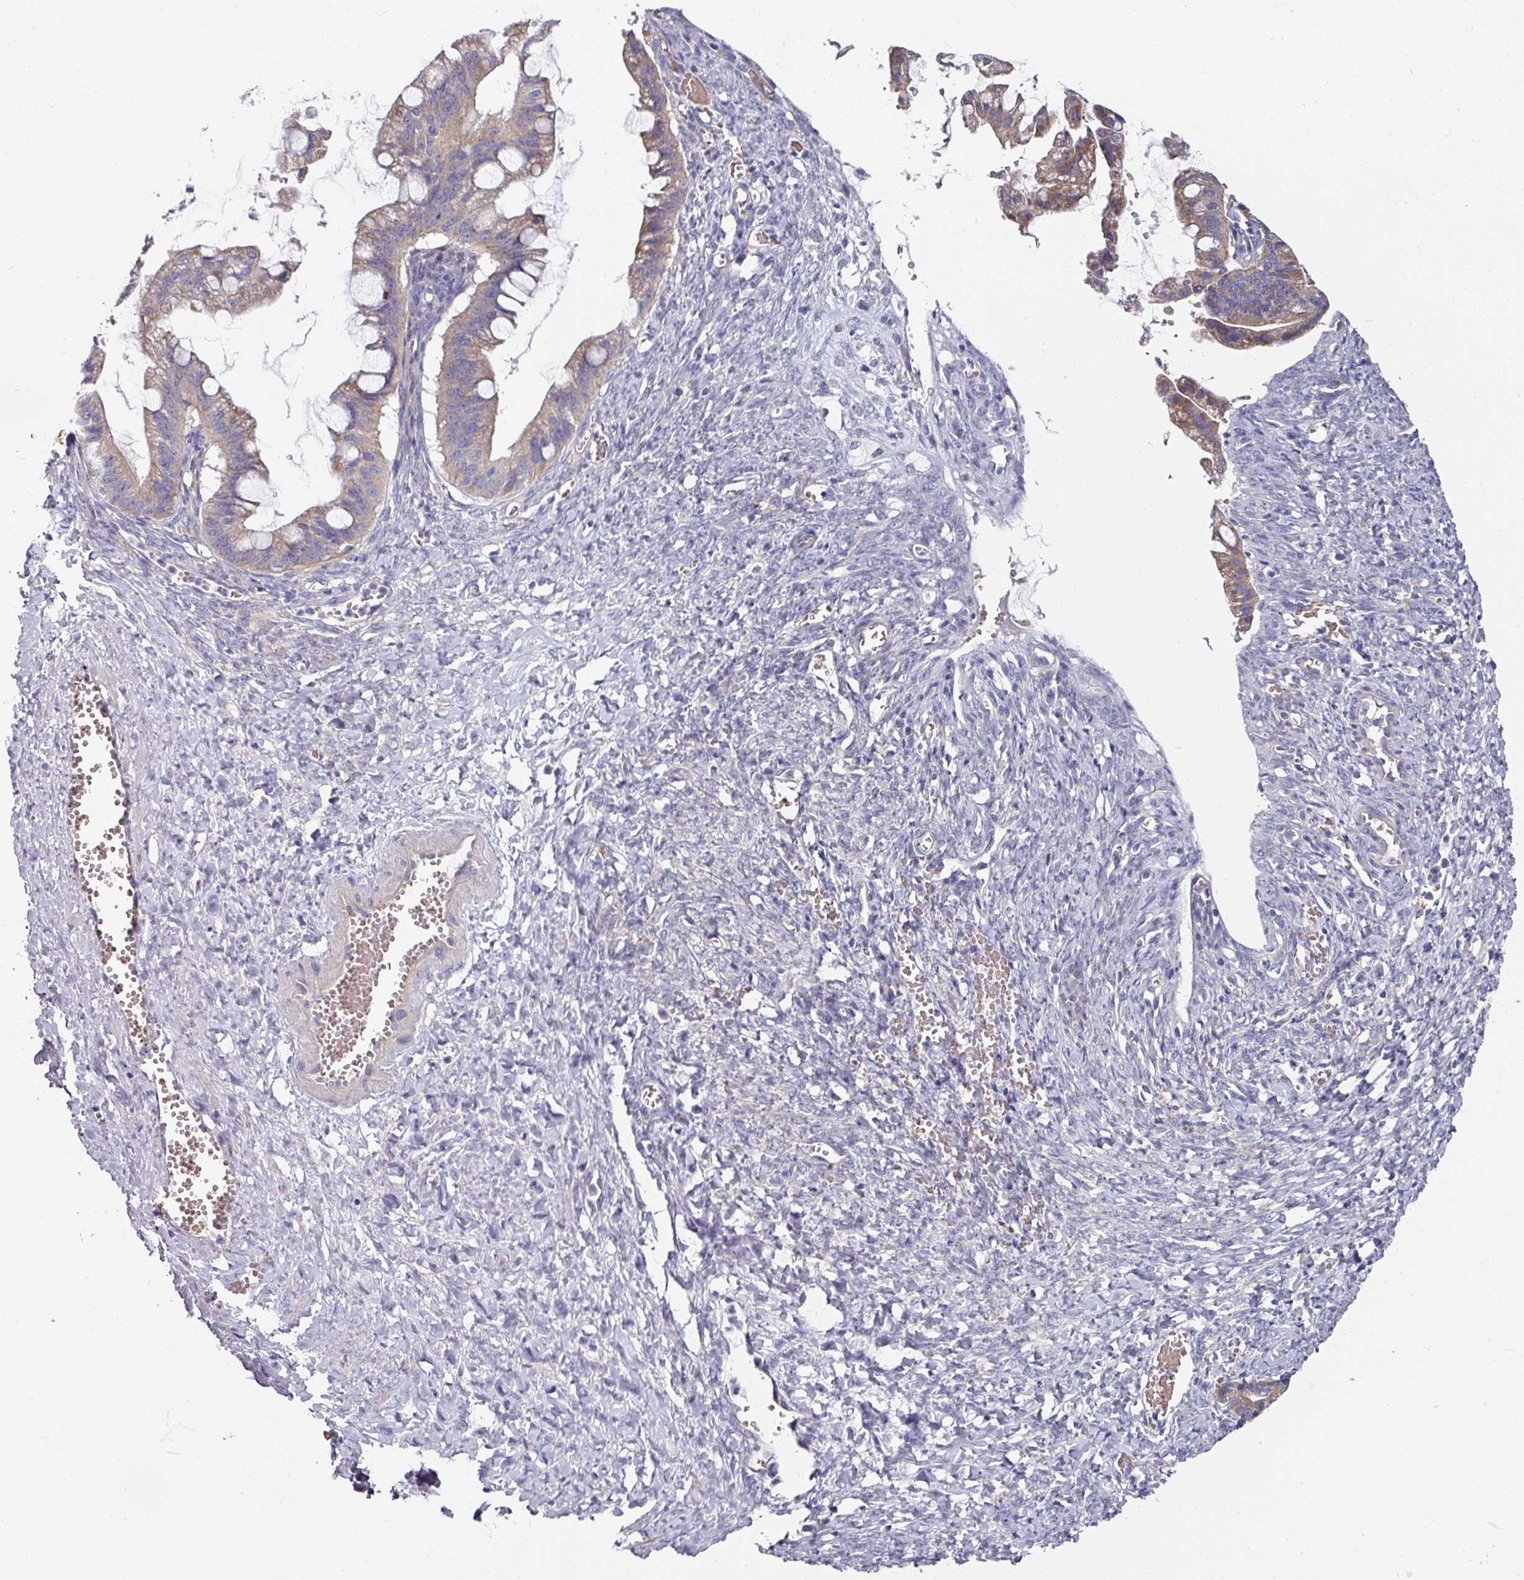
{"staining": {"intensity": "weak", "quantity": ">75%", "location": "cytoplasmic/membranous"}, "tissue": "ovarian cancer", "cell_type": "Tumor cells", "image_type": "cancer", "snomed": [{"axis": "morphology", "description": "Cystadenocarcinoma, mucinous, NOS"}, {"axis": "topography", "description": "Ovary"}], "caption": "DAB immunohistochemical staining of mucinous cystadenocarcinoma (ovarian) displays weak cytoplasmic/membranous protein expression in about >75% of tumor cells. The staining is performed using DAB brown chromogen to label protein expression. The nuclei are counter-stained blue using hematoxylin.", "gene": "PYROXD2", "patient": {"sex": "female", "age": 73}}